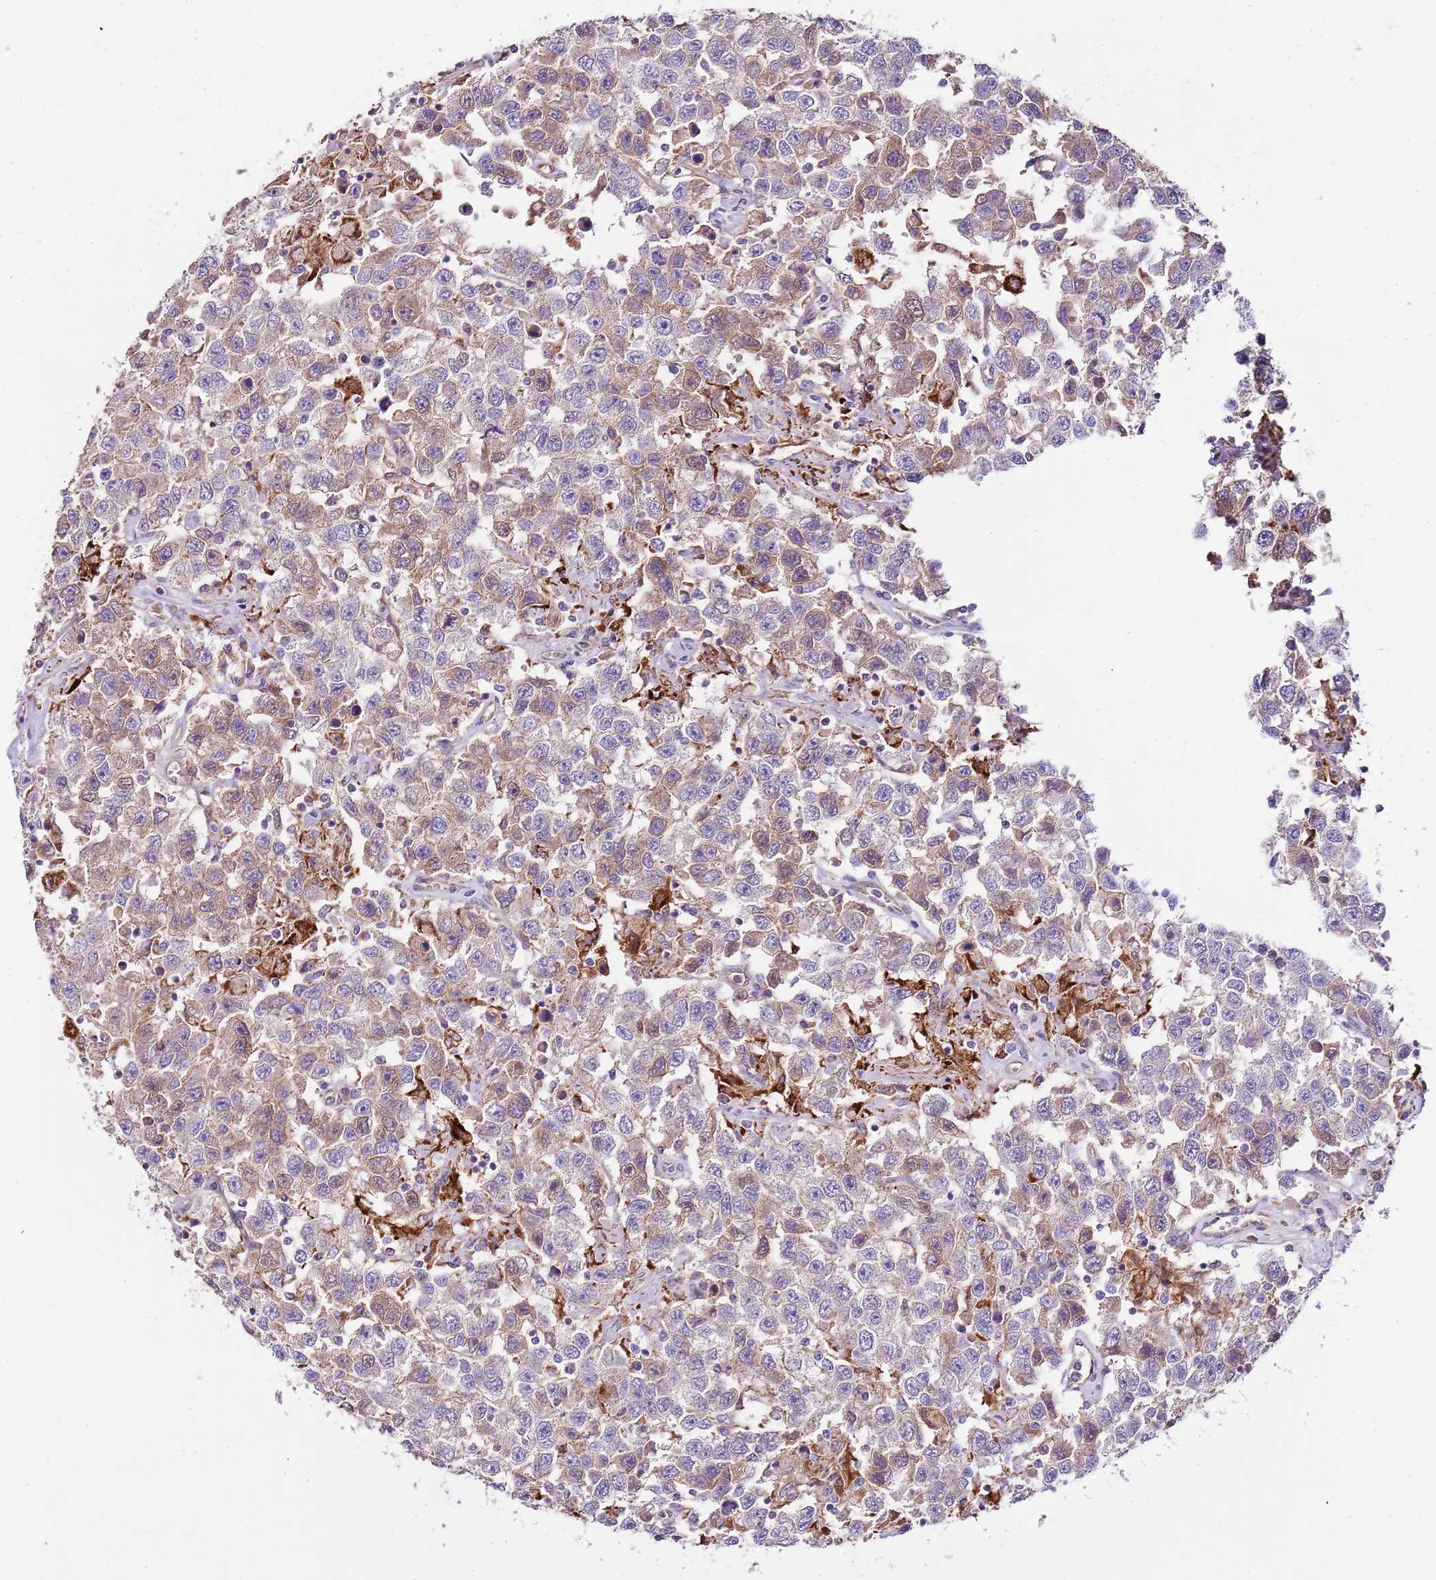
{"staining": {"intensity": "weak", "quantity": "25%-75%", "location": "cytoplasmic/membranous"}, "tissue": "testis cancer", "cell_type": "Tumor cells", "image_type": "cancer", "snomed": [{"axis": "morphology", "description": "Seminoma, NOS"}, {"axis": "topography", "description": "Testis"}], "caption": "The histopathology image displays staining of testis seminoma, revealing weak cytoplasmic/membranous protein positivity (brown color) within tumor cells. The staining was performed using DAB, with brown indicating positive protein expression. Nuclei are stained blue with hematoxylin.", "gene": "DOCK6", "patient": {"sex": "male", "age": 41}}